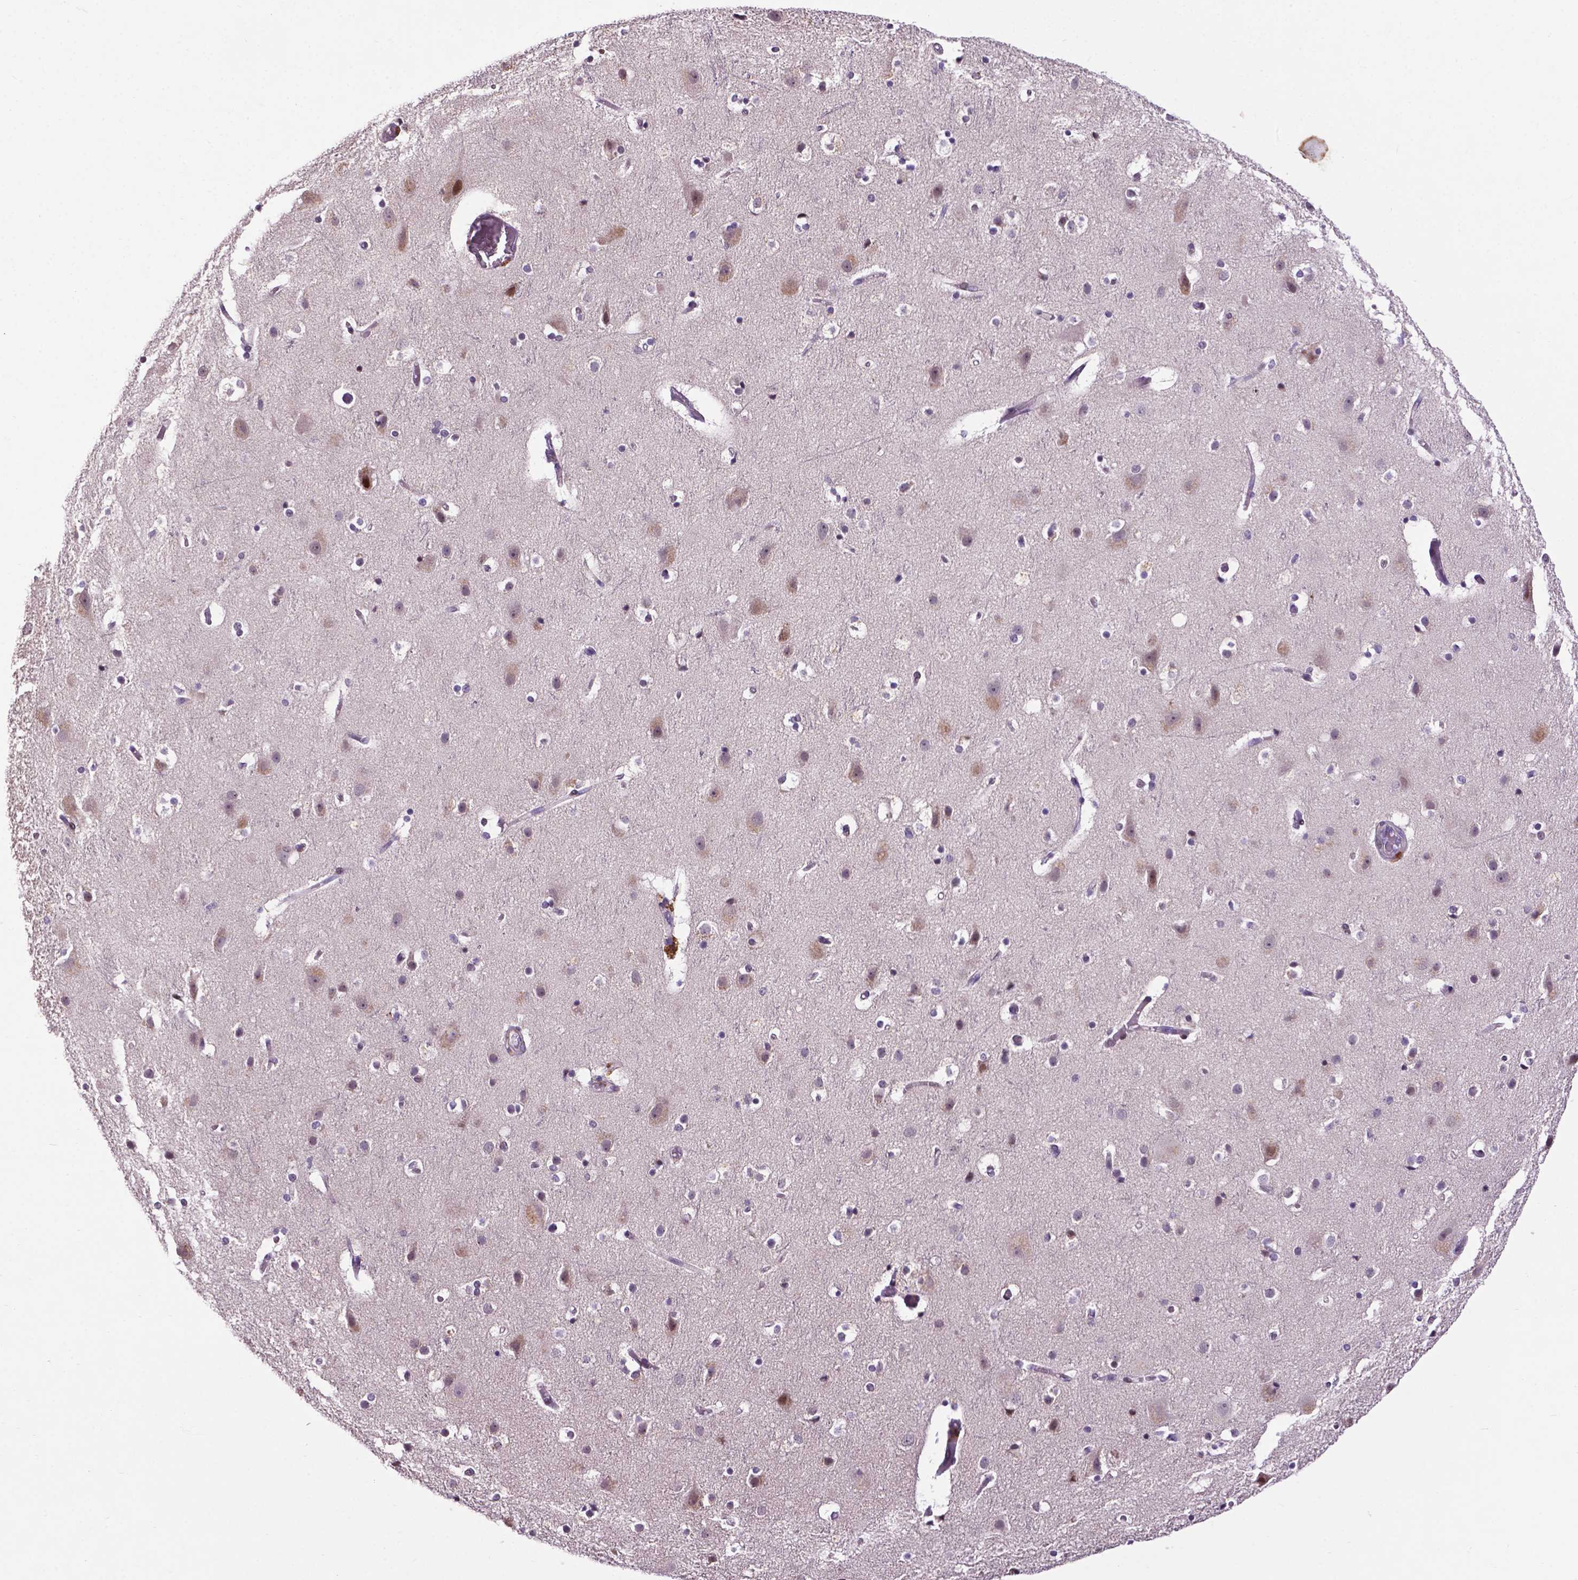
{"staining": {"intensity": "negative", "quantity": "none", "location": "none"}, "tissue": "cerebral cortex", "cell_type": "Endothelial cells", "image_type": "normal", "snomed": [{"axis": "morphology", "description": "Normal tissue, NOS"}, {"axis": "topography", "description": "Cerebral cortex"}], "caption": "The micrograph exhibits no significant positivity in endothelial cells of cerebral cortex.", "gene": "SMAD2", "patient": {"sex": "female", "age": 52}}